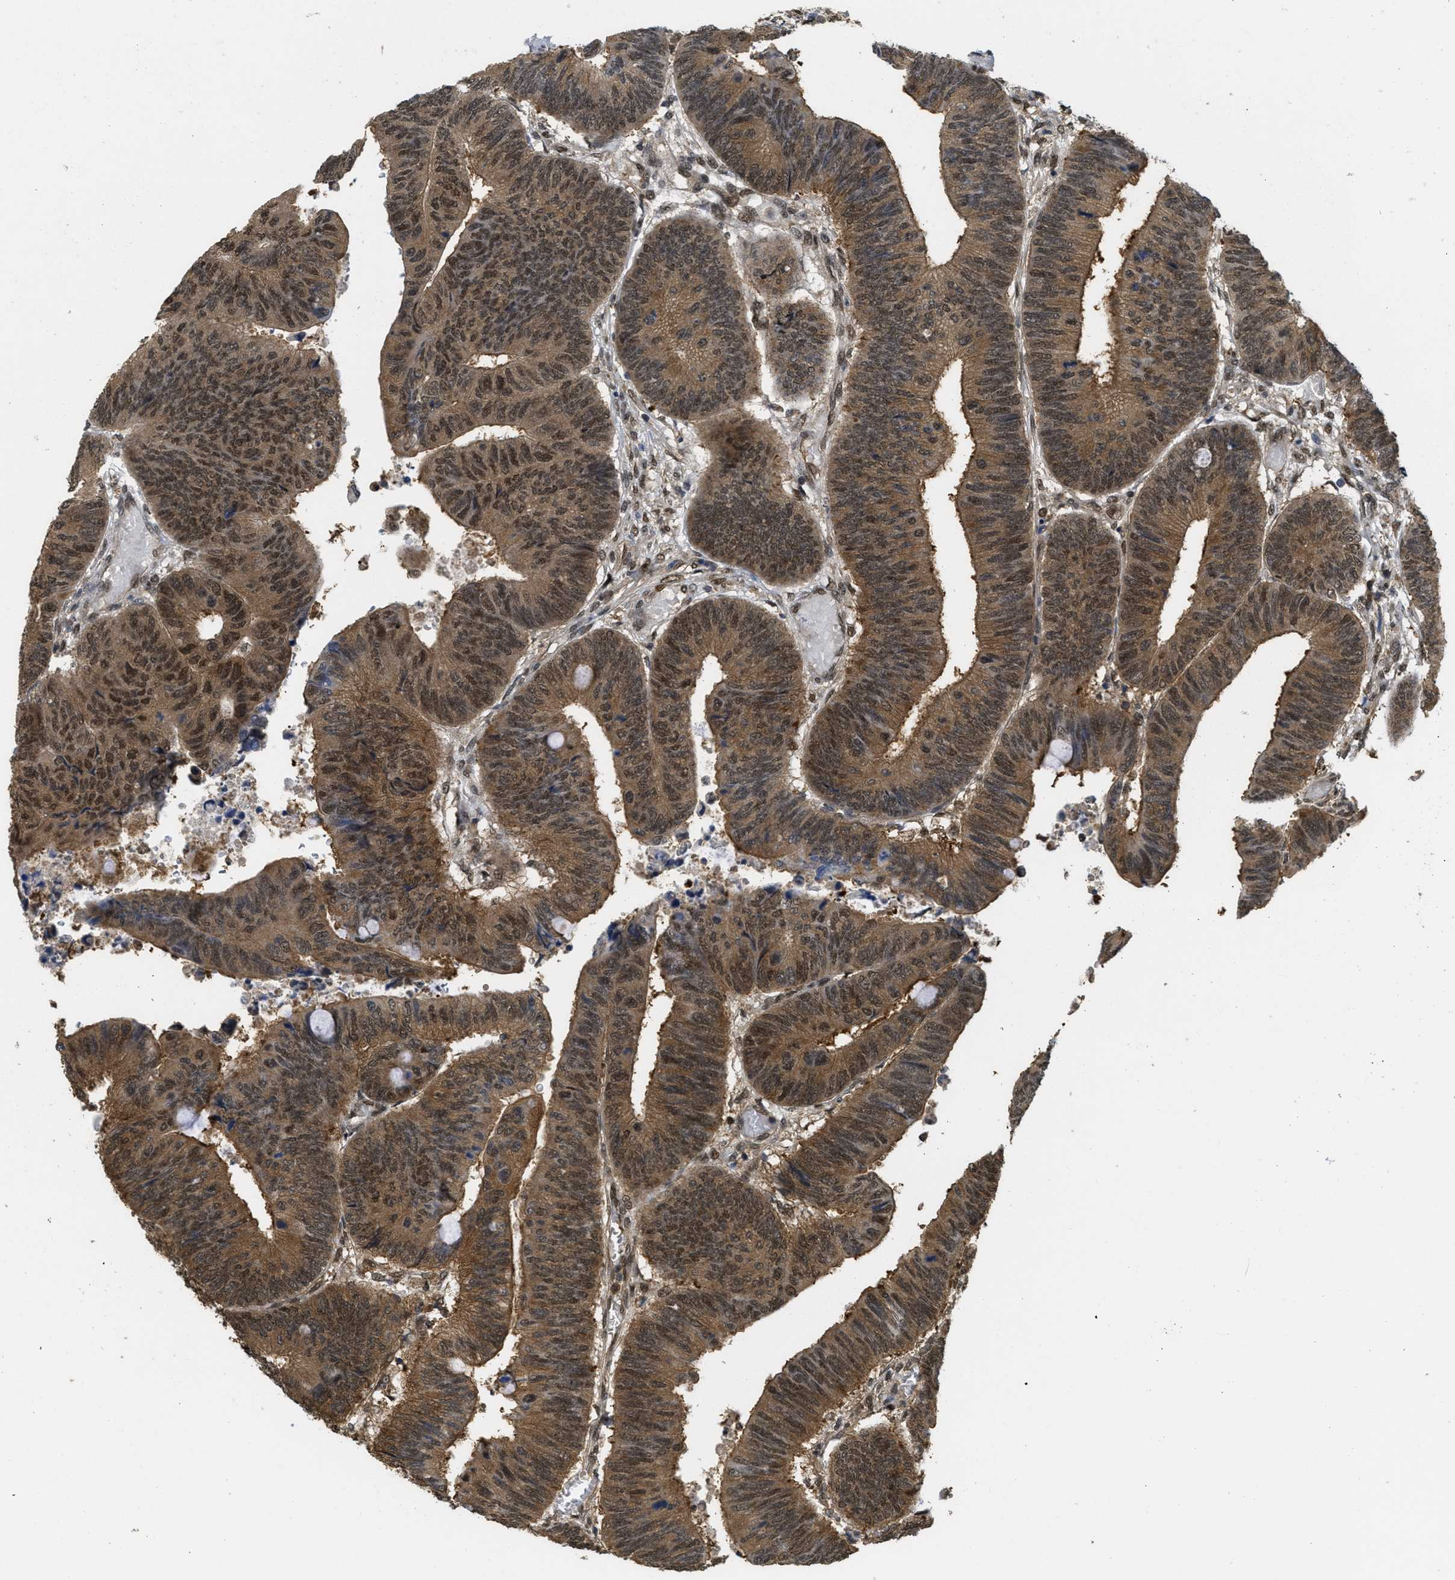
{"staining": {"intensity": "moderate", "quantity": ">75%", "location": "cytoplasmic/membranous,nuclear"}, "tissue": "colorectal cancer", "cell_type": "Tumor cells", "image_type": "cancer", "snomed": [{"axis": "morphology", "description": "Normal tissue, NOS"}, {"axis": "morphology", "description": "Adenocarcinoma, NOS"}, {"axis": "topography", "description": "Rectum"}, {"axis": "topography", "description": "Peripheral nerve tissue"}], "caption": "Adenocarcinoma (colorectal) stained for a protein (brown) demonstrates moderate cytoplasmic/membranous and nuclear positive staining in approximately >75% of tumor cells.", "gene": "PSMC5", "patient": {"sex": "male", "age": 92}}